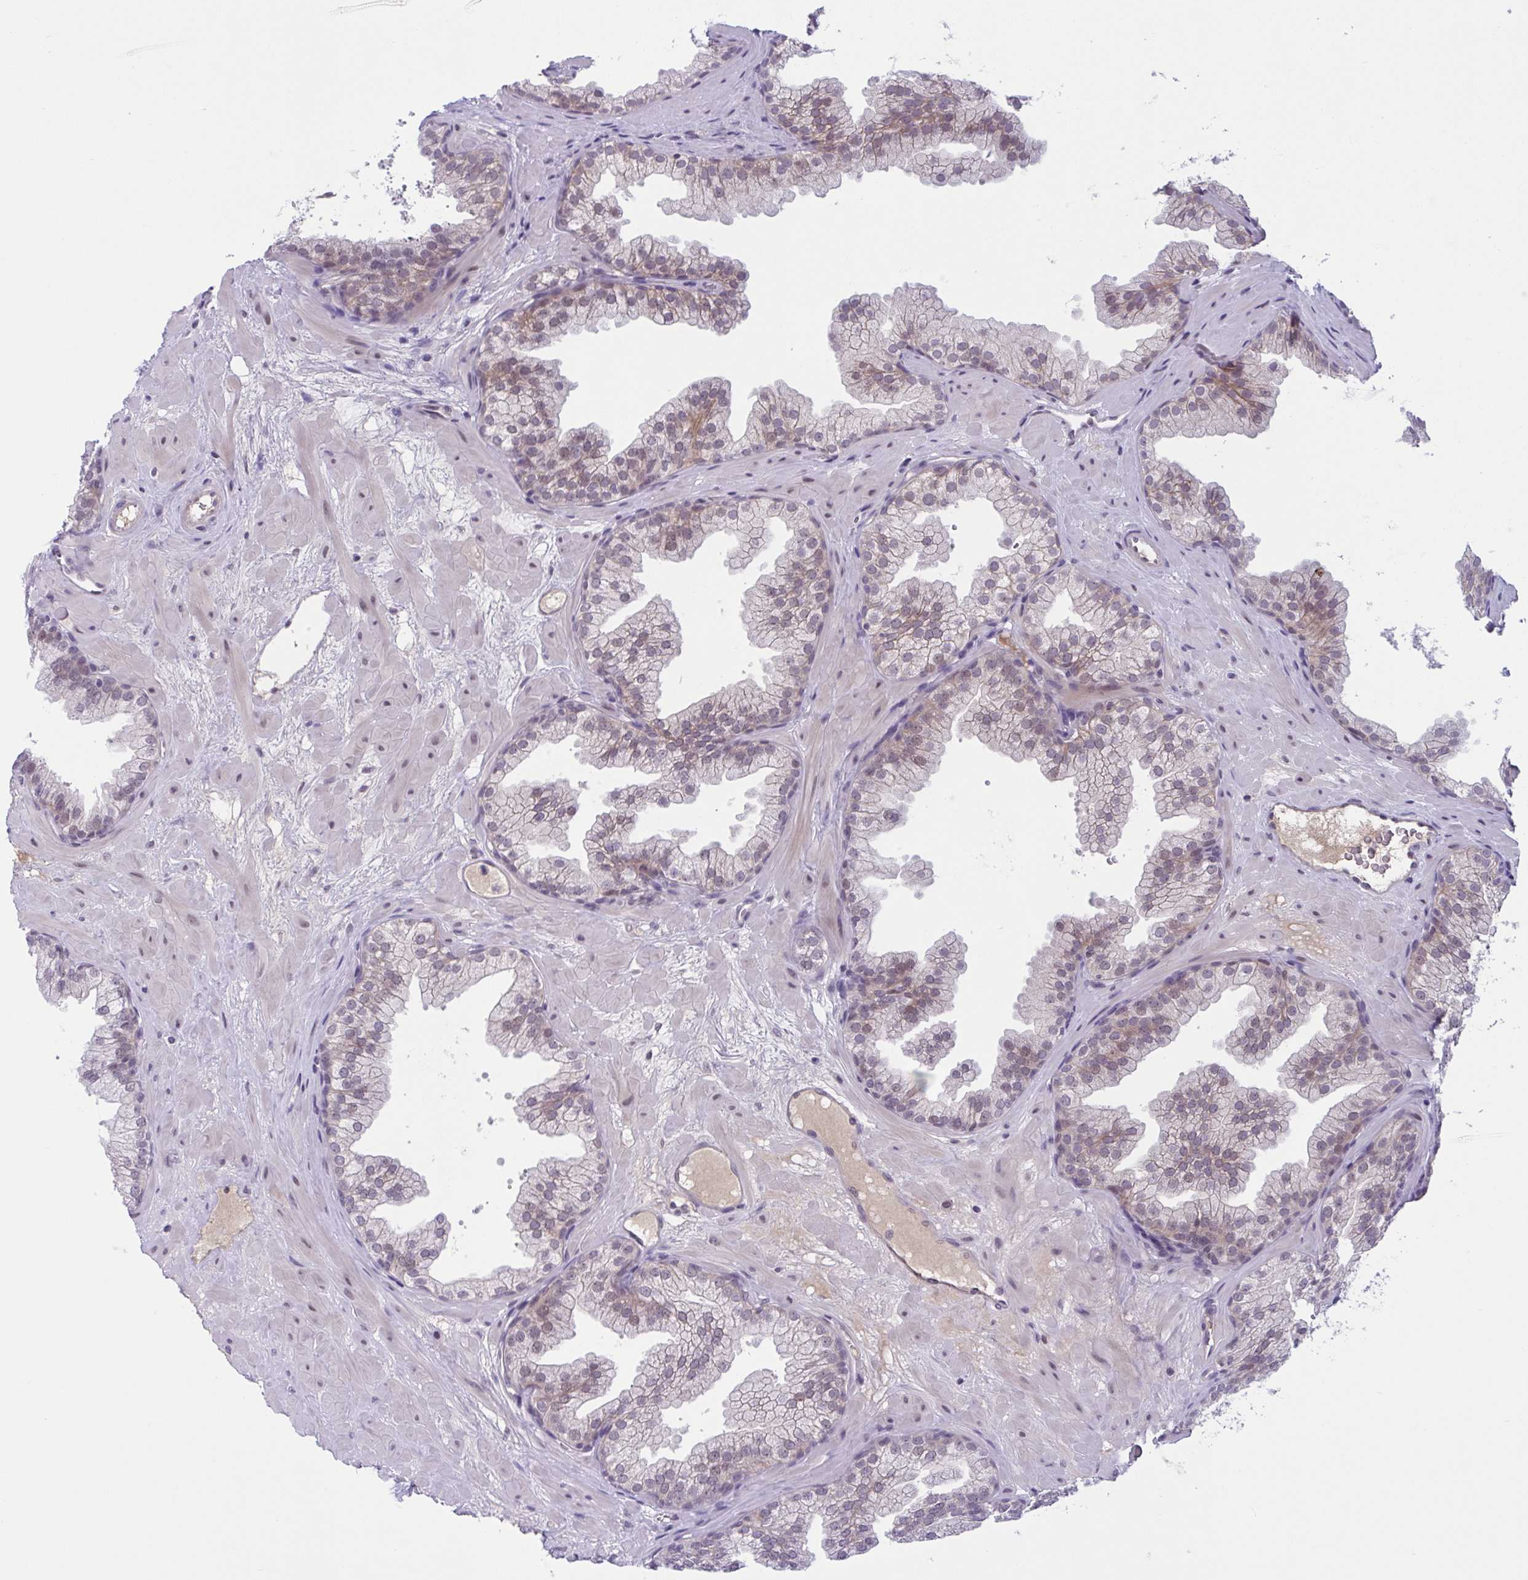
{"staining": {"intensity": "weak", "quantity": "<25%", "location": "cytoplasmic/membranous"}, "tissue": "prostate", "cell_type": "Glandular cells", "image_type": "normal", "snomed": [{"axis": "morphology", "description": "Normal tissue, NOS"}, {"axis": "topography", "description": "Prostate"}], "caption": "Immunohistochemistry image of normal prostate: human prostate stained with DAB (3,3'-diaminobenzidine) displays no significant protein positivity in glandular cells. (DAB (3,3'-diaminobenzidine) IHC, high magnification).", "gene": "TTC7B", "patient": {"sex": "male", "age": 37}}